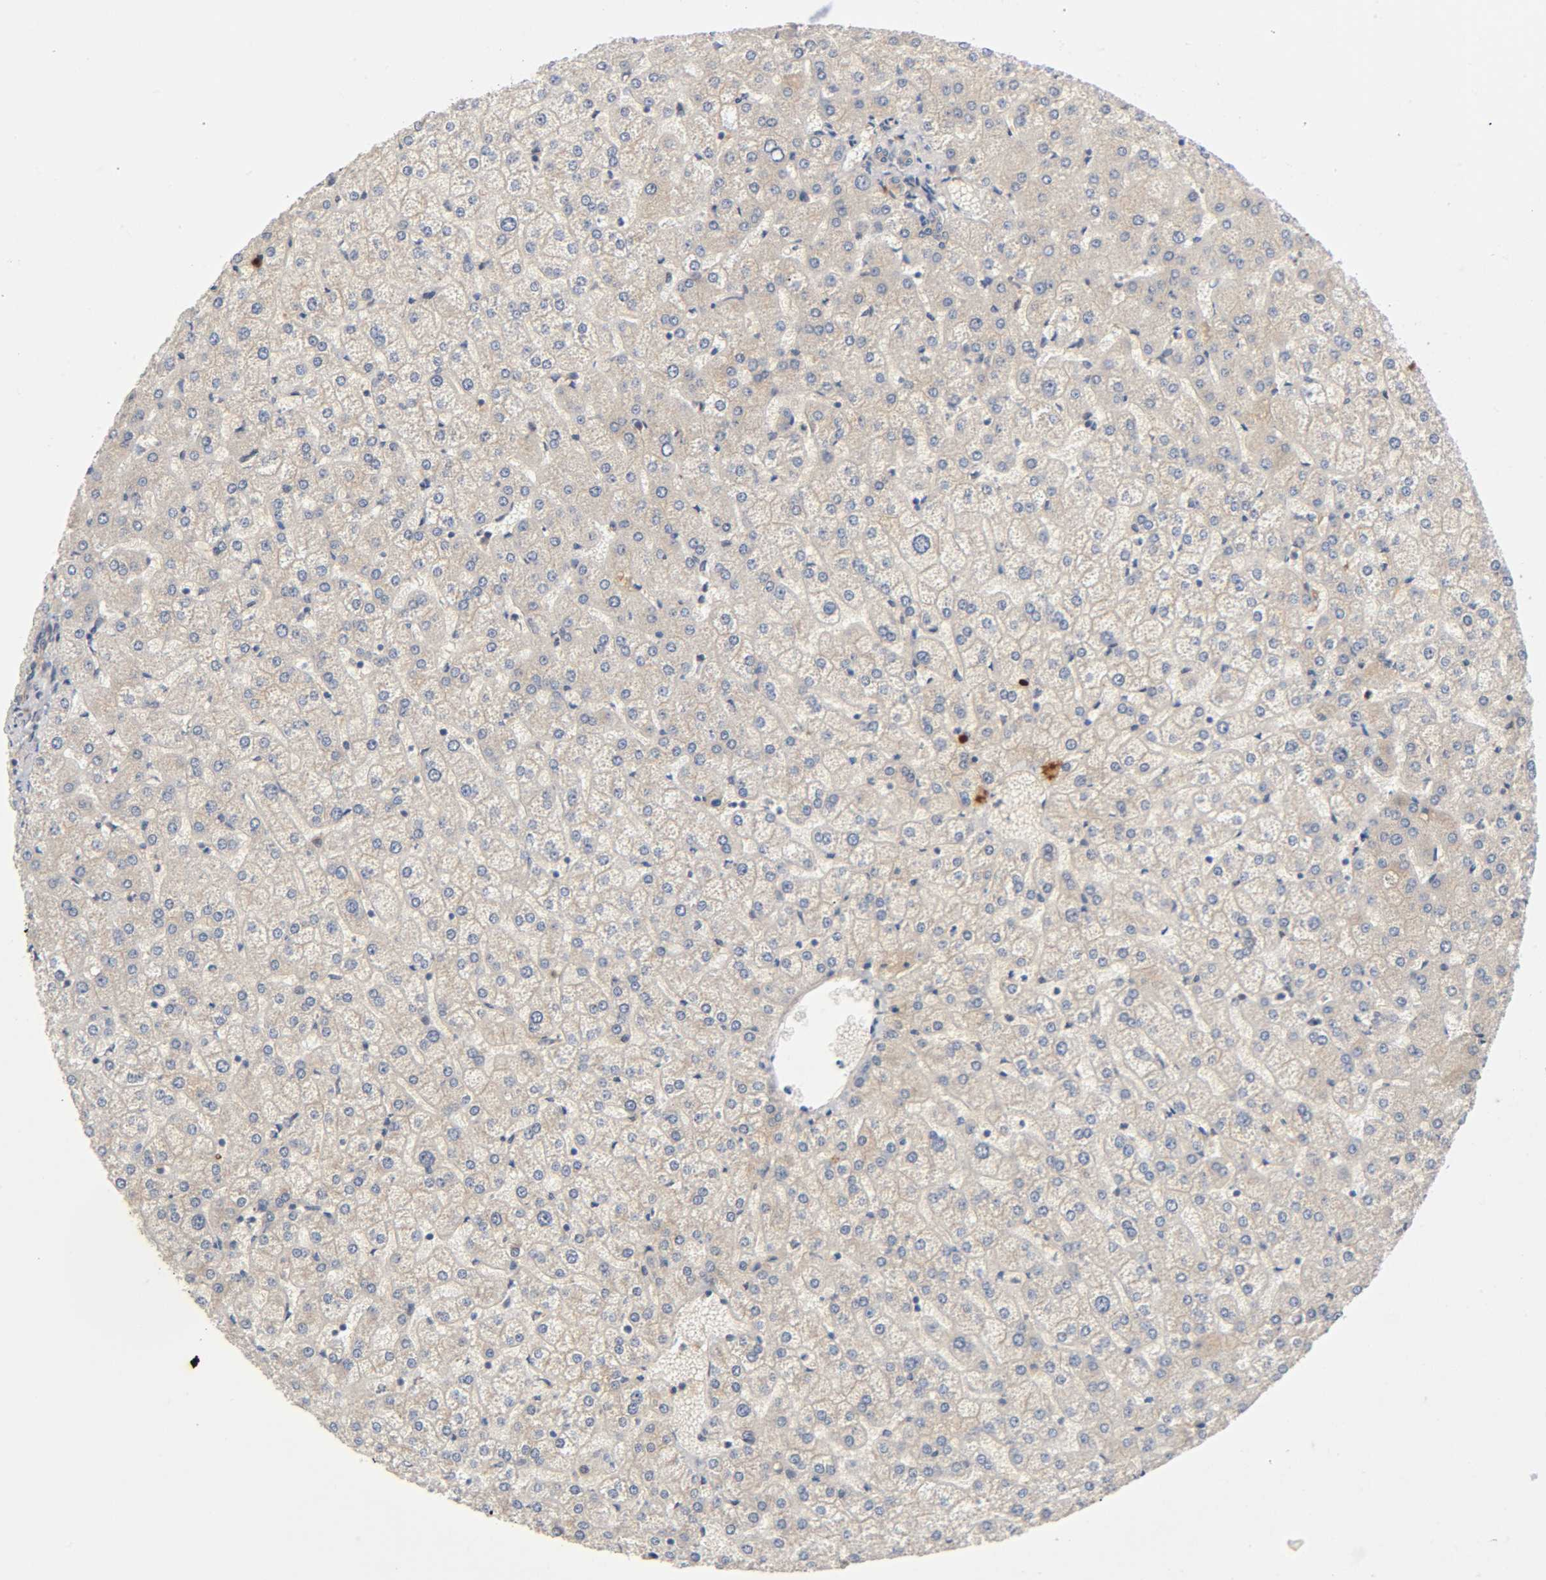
{"staining": {"intensity": "weak", "quantity": ">75%", "location": "cytoplasmic/membranous"}, "tissue": "liver", "cell_type": "Cholangiocytes", "image_type": "normal", "snomed": [{"axis": "morphology", "description": "Normal tissue, NOS"}, {"axis": "topography", "description": "Liver"}], "caption": "A high-resolution histopathology image shows immunohistochemistry staining of benign liver, which demonstrates weak cytoplasmic/membranous expression in about >75% of cholangiocytes.", "gene": "CPB2", "patient": {"sex": "female", "age": 32}}